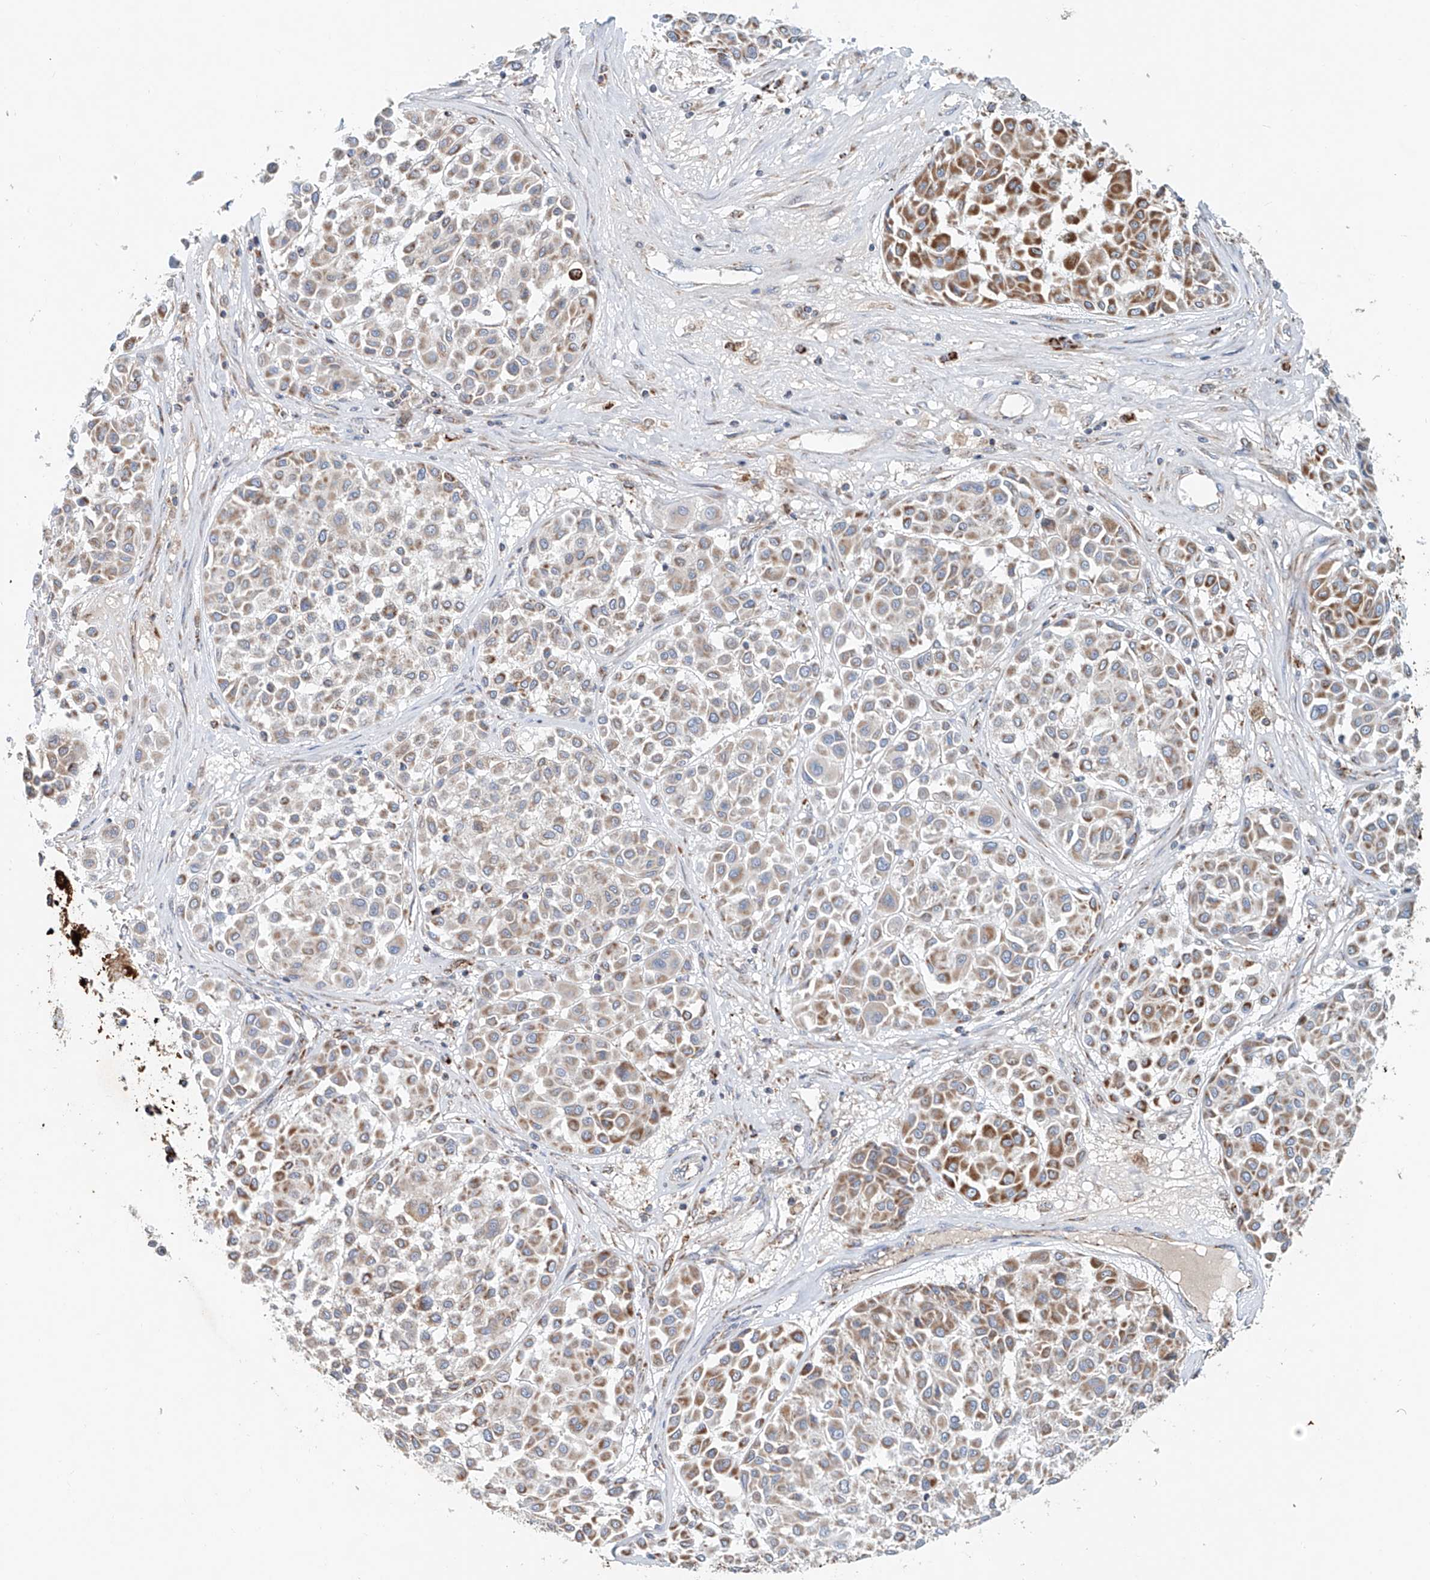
{"staining": {"intensity": "strong", "quantity": "<25%", "location": "cytoplasmic/membranous"}, "tissue": "melanoma", "cell_type": "Tumor cells", "image_type": "cancer", "snomed": [{"axis": "morphology", "description": "Malignant melanoma, Metastatic site"}, {"axis": "topography", "description": "Soft tissue"}], "caption": "Protein expression by immunohistochemistry displays strong cytoplasmic/membranous expression in about <25% of tumor cells in malignant melanoma (metastatic site).", "gene": "CARD10", "patient": {"sex": "male", "age": 41}}